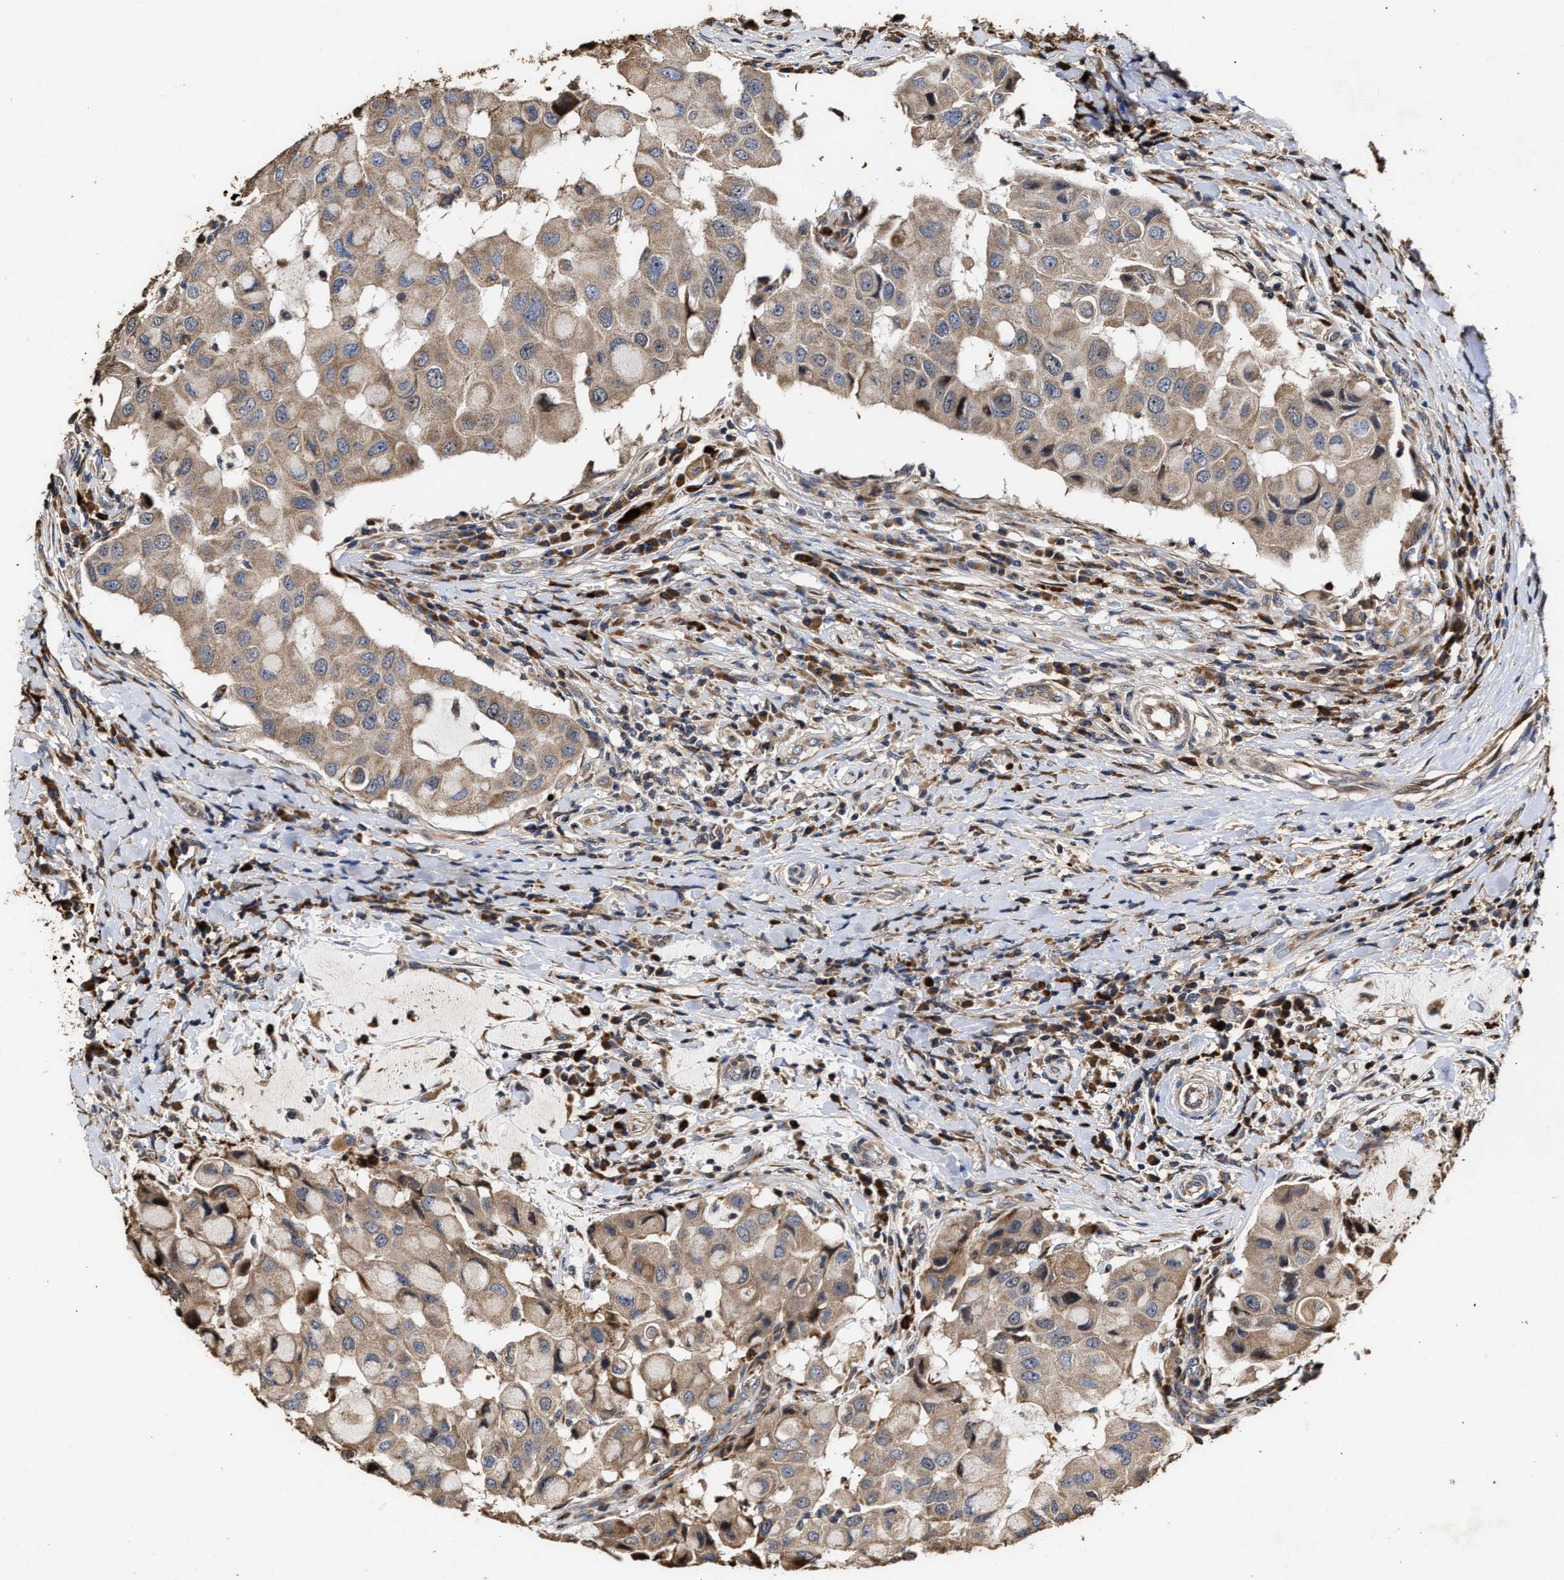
{"staining": {"intensity": "weak", "quantity": ">75%", "location": "cytoplasmic/membranous"}, "tissue": "breast cancer", "cell_type": "Tumor cells", "image_type": "cancer", "snomed": [{"axis": "morphology", "description": "Duct carcinoma"}, {"axis": "topography", "description": "Breast"}], "caption": "The photomicrograph shows immunohistochemical staining of breast intraductal carcinoma. There is weak cytoplasmic/membranous positivity is seen in about >75% of tumor cells.", "gene": "GOSR1", "patient": {"sex": "female", "age": 27}}